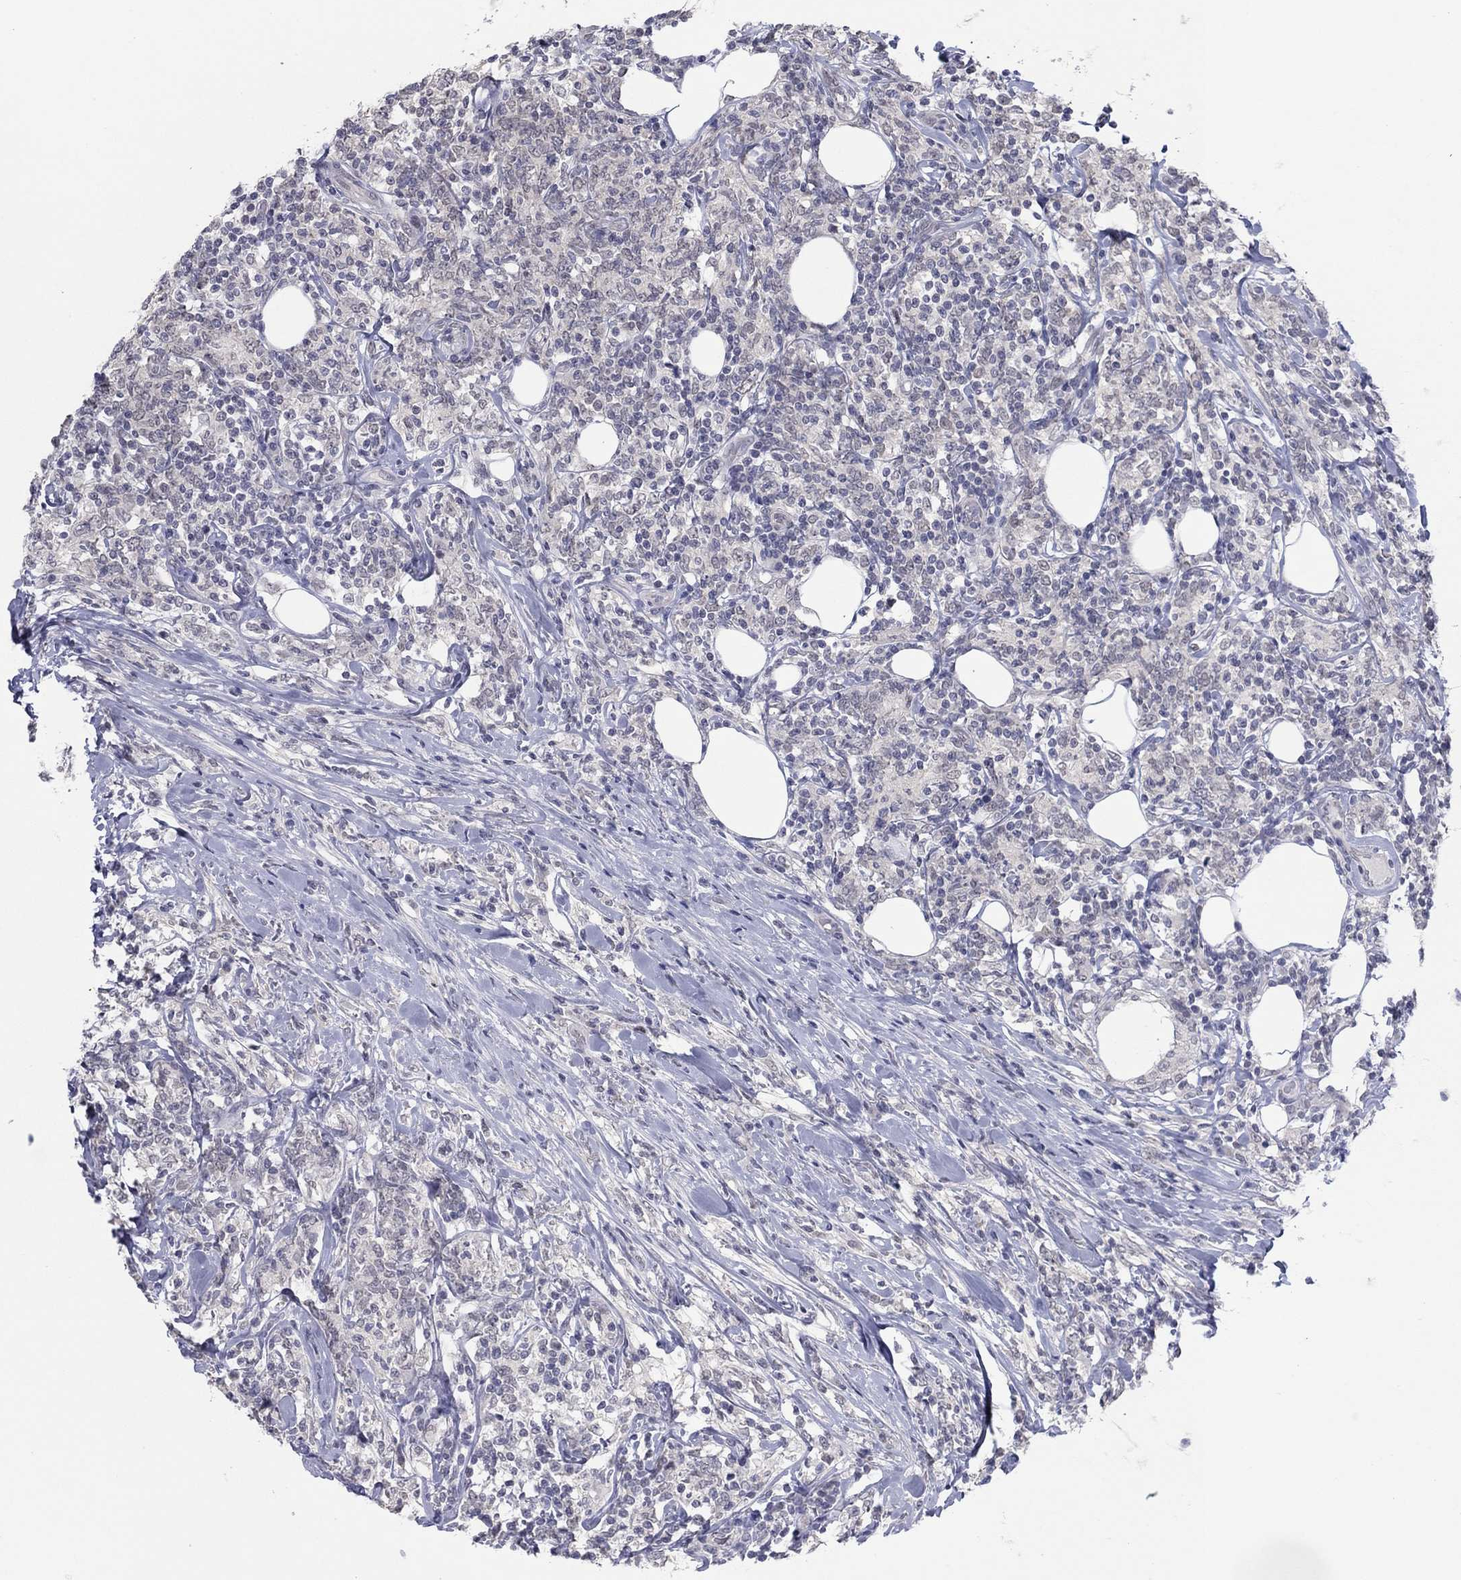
{"staining": {"intensity": "negative", "quantity": "none", "location": "none"}, "tissue": "lymphoma", "cell_type": "Tumor cells", "image_type": "cancer", "snomed": [{"axis": "morphology", "description": "Malignant lymphoma, non-Hodgkin's type, High grade"}, {"axis": "topography", "description": "Lymph node"}], "caption": "IHC photomicrograph of neoplastic tissue: lymphoma stained with DAB shows no significant protein staining in tumor cells. Brightfield microscopy of IHC stained with DAB (brown) and hematoxylin (blue), captured at high magnification.", "gene": "SLC22A2", "patient": {"sex": "female", "age": 84}}